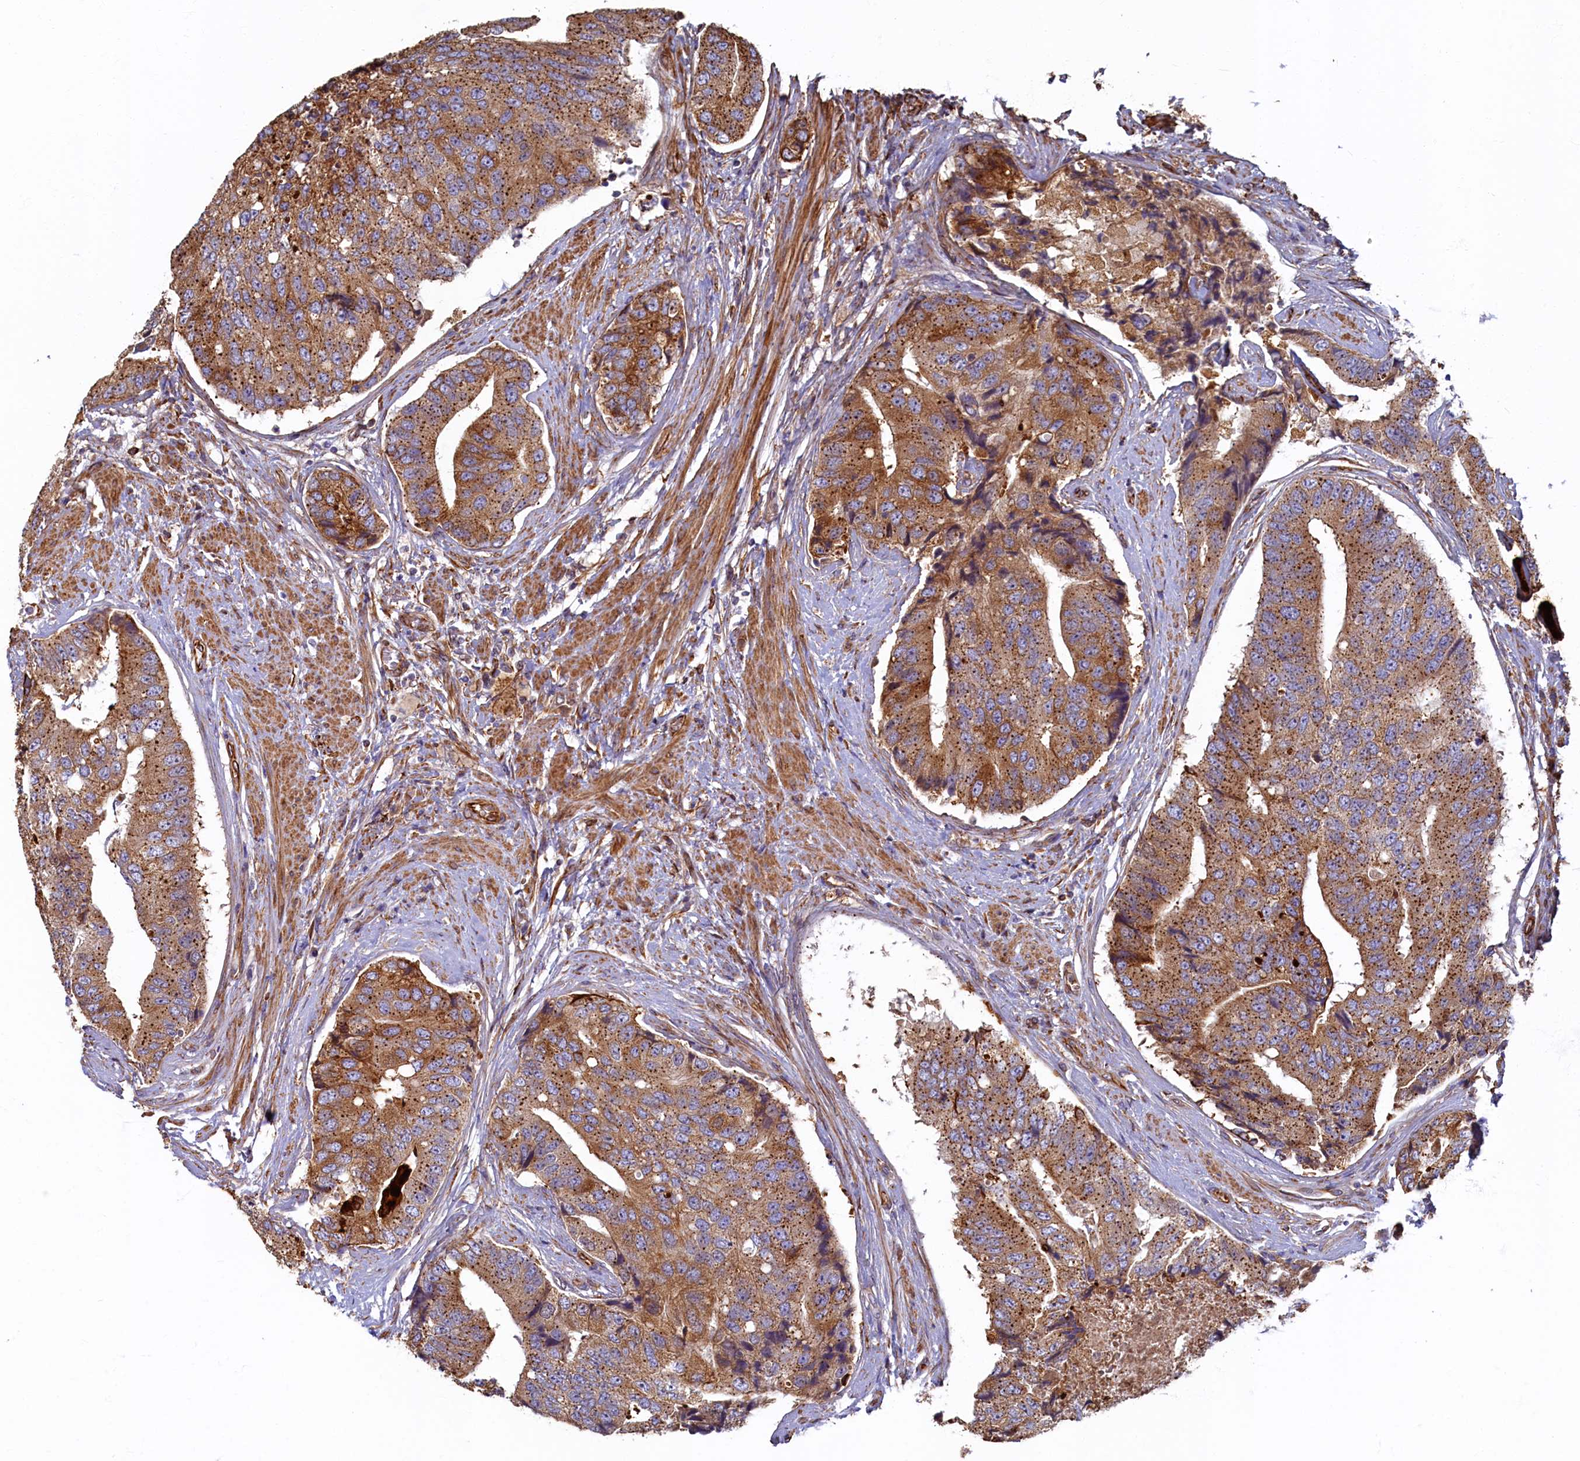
{"staining": {"intensity": "moderate", "quantity": ">75%", "location": "cytoplasmic/membranous"}, "tissue": "prostate cancer", "cell_type": "Tumor cells", "image_type": "cancer", "snomed": [{"axis": "morphology", "description": "Adenocarcinoma, High grade"}, {"axis": "topography", "description": "Prostate"}], "caption": "Immunohistochemical staining of prostate cancer (high-grade adenocarcinoma) shows medium levels of moderate cytoplasmic/membranous protein staining in approximately >75% of tumor cells. (DAB (3,3'-diaminobenzidine) = brown stain, brightfield microscopy at high magnification).", "gene": "LRRC57", "patient": {"sex": "male", "age": 70}}